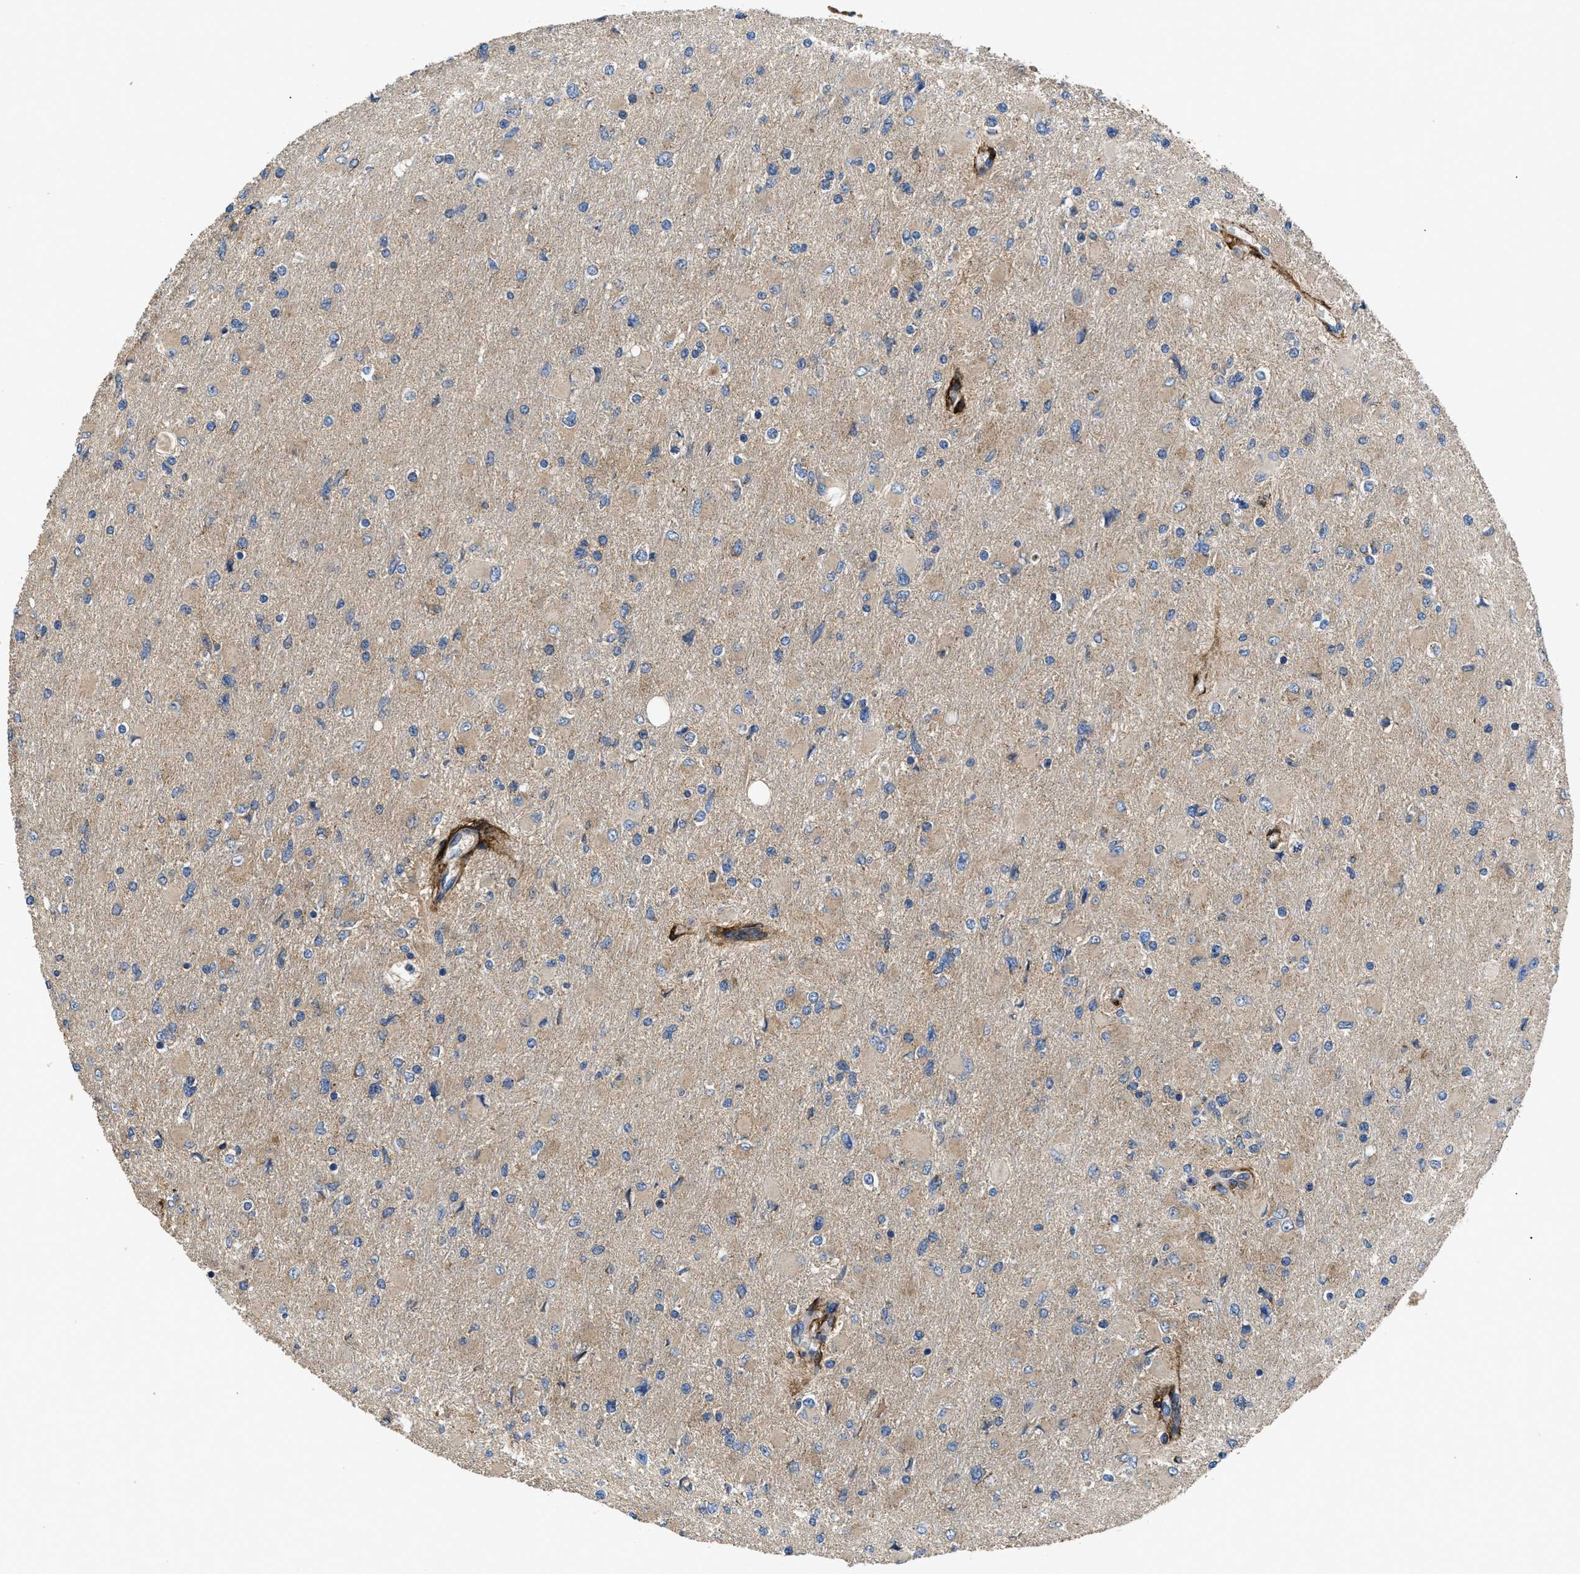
{"staining": {"intensity": "weak", "quantity": "<25%", "location": "cytoplasmic/membranous"}, "tissue": "glioma", "cell_type": "Tumor cells", "image_type": "cancer", "snomed": [{"axis": "morphology", "description": "Glioma, malignant, High grade"}, {"axis": "topography", "description": "Cerebral cortex"}], "caption": "This is a micrograph of immunohistochemistry staining of glioma, which shows no staining in tumor cells.", "gene": "NT5E", "patient": {"sex": "female", "age": 36}}